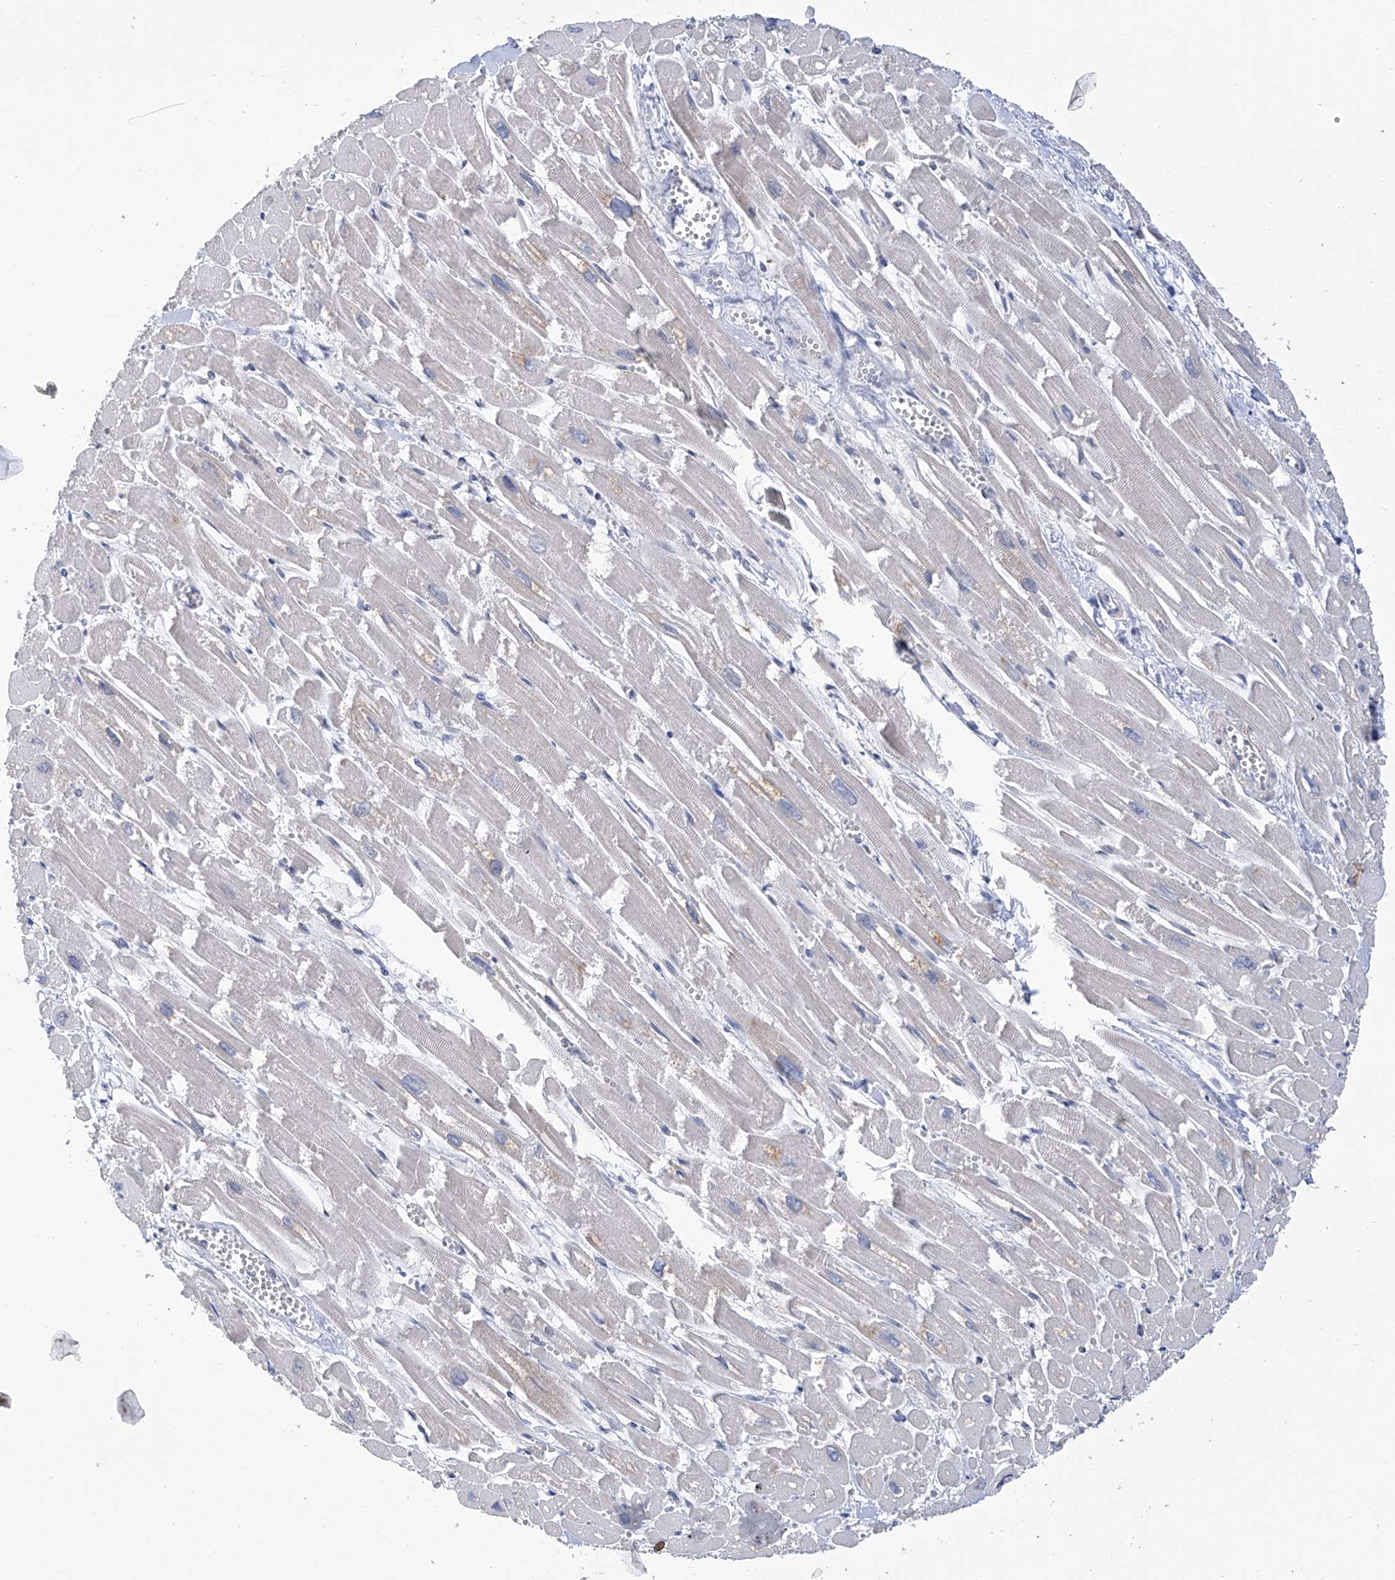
{"staining": {"intensity": "moderate", "quantity": "<25%", "location": "cytoplasmic/membranous"}, "tissue": "heart muscle", "cell_type": "Cardiomyocytes", "image_type": "normal", "snomed": [{"axis": "morphology", "description": "Normal tissue, NOS"}, {"axis": "topography", "description": "Heart"}], "caption": "DAB immunohistochemical staining of normal human heart muscle exhibits moderate cytoplasmic/membranous protein expression in approximately <25% of cardiomyocytes. The protein is shown in brown color, while the nuclei are stained blue.", "gene": "PHF20", "patient": {"sex": "male", "age": 54}}